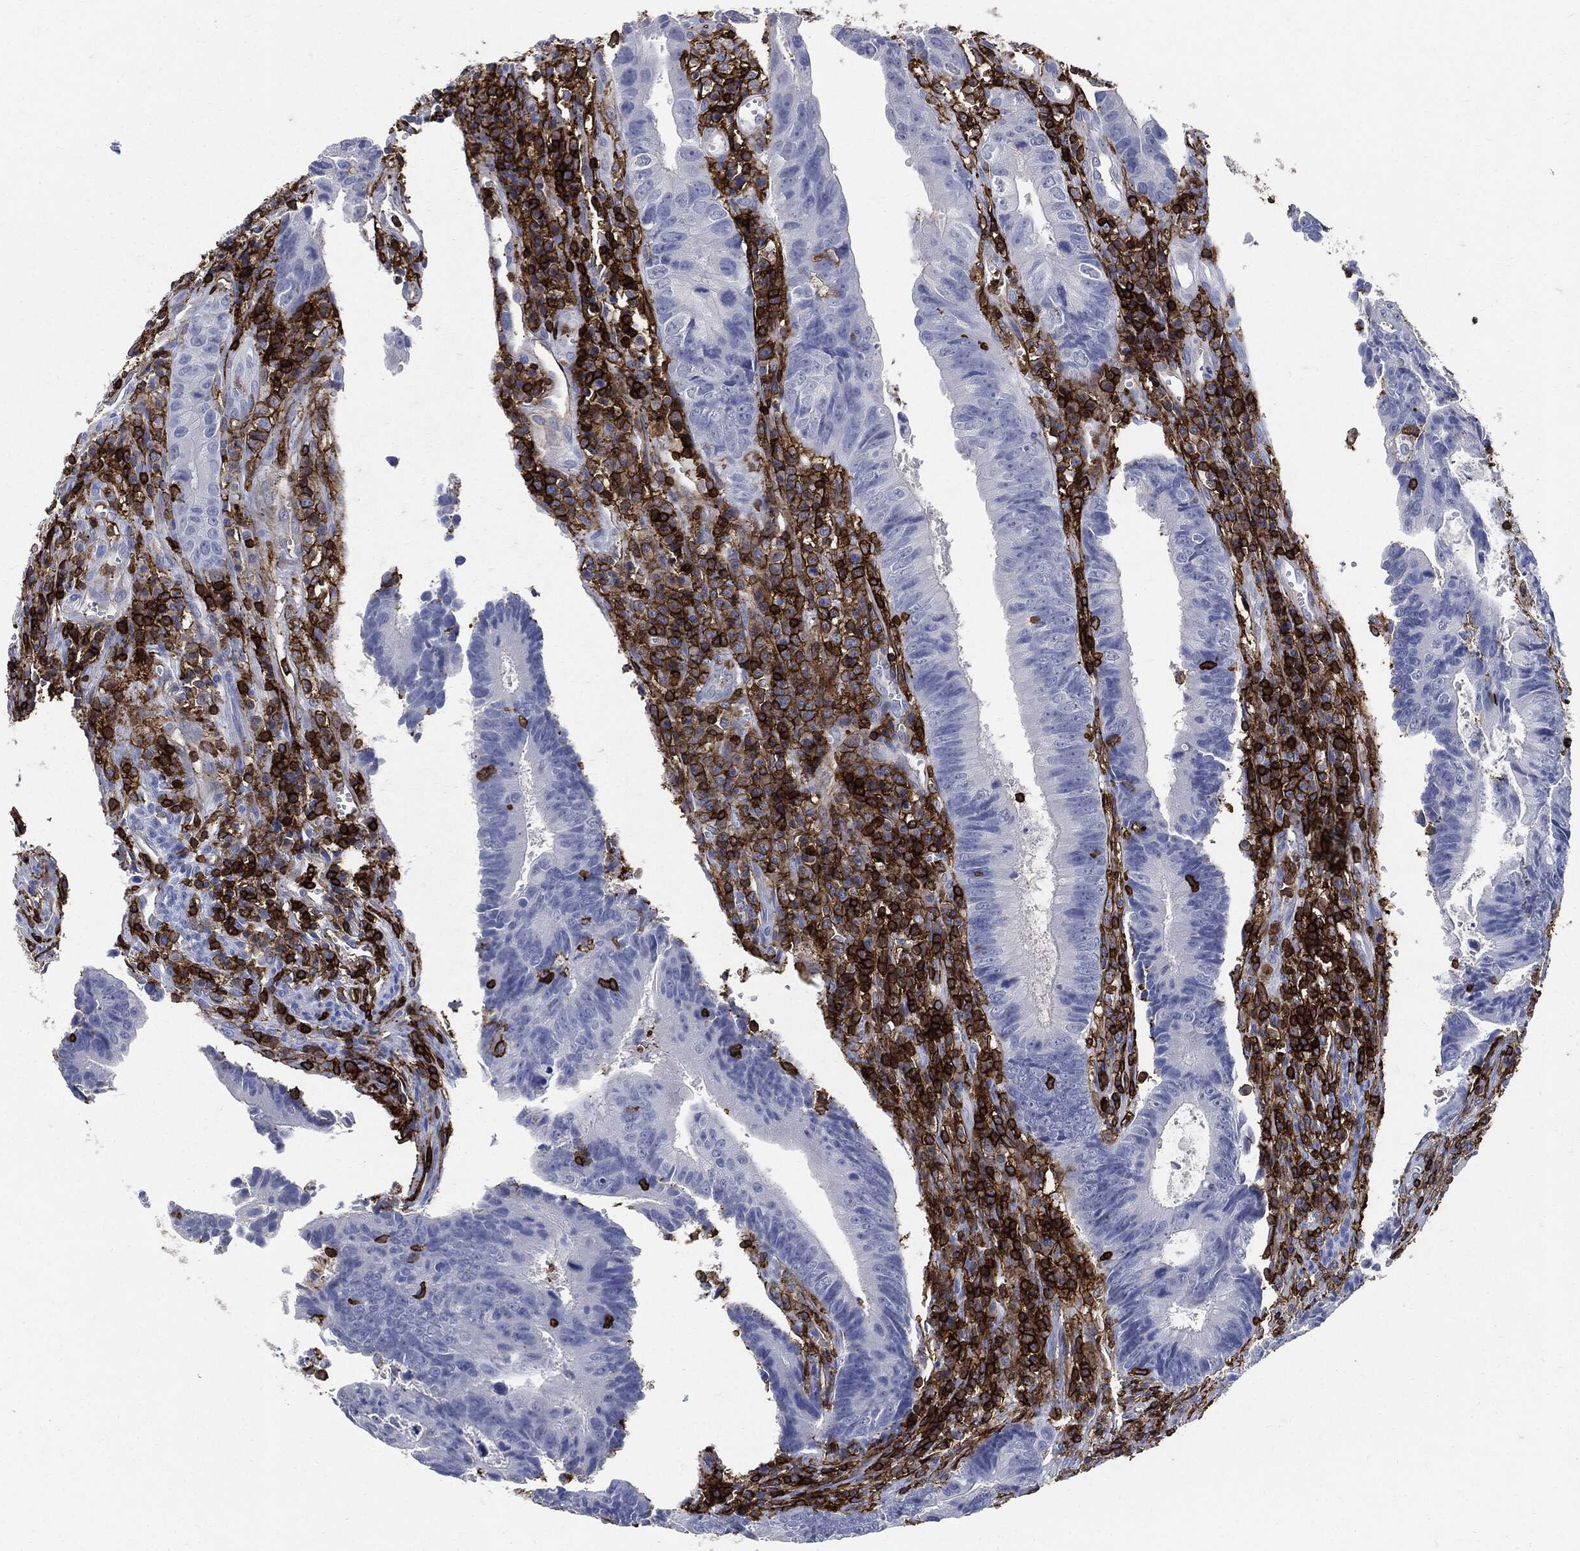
{"staining": {"intensity": "negative", "quantity": "none", "location": "none"}, "tissue": "colorectal cancer", "cell_type": "Tumor cells", "image_type": "cancer", "snomed": [{"axis": "morphology", "description": "Adenocarcinoma, NOS"}, {"axis": "topography", "description": "Colon"}], "caption": "A photomicrograph of colorectal cancer (adenocarcinoma) stained for a protein demonstrates no brown staining in tumor cells.", "gene": "PTPRC", "patient": {"sex": "female", "age": 87}}